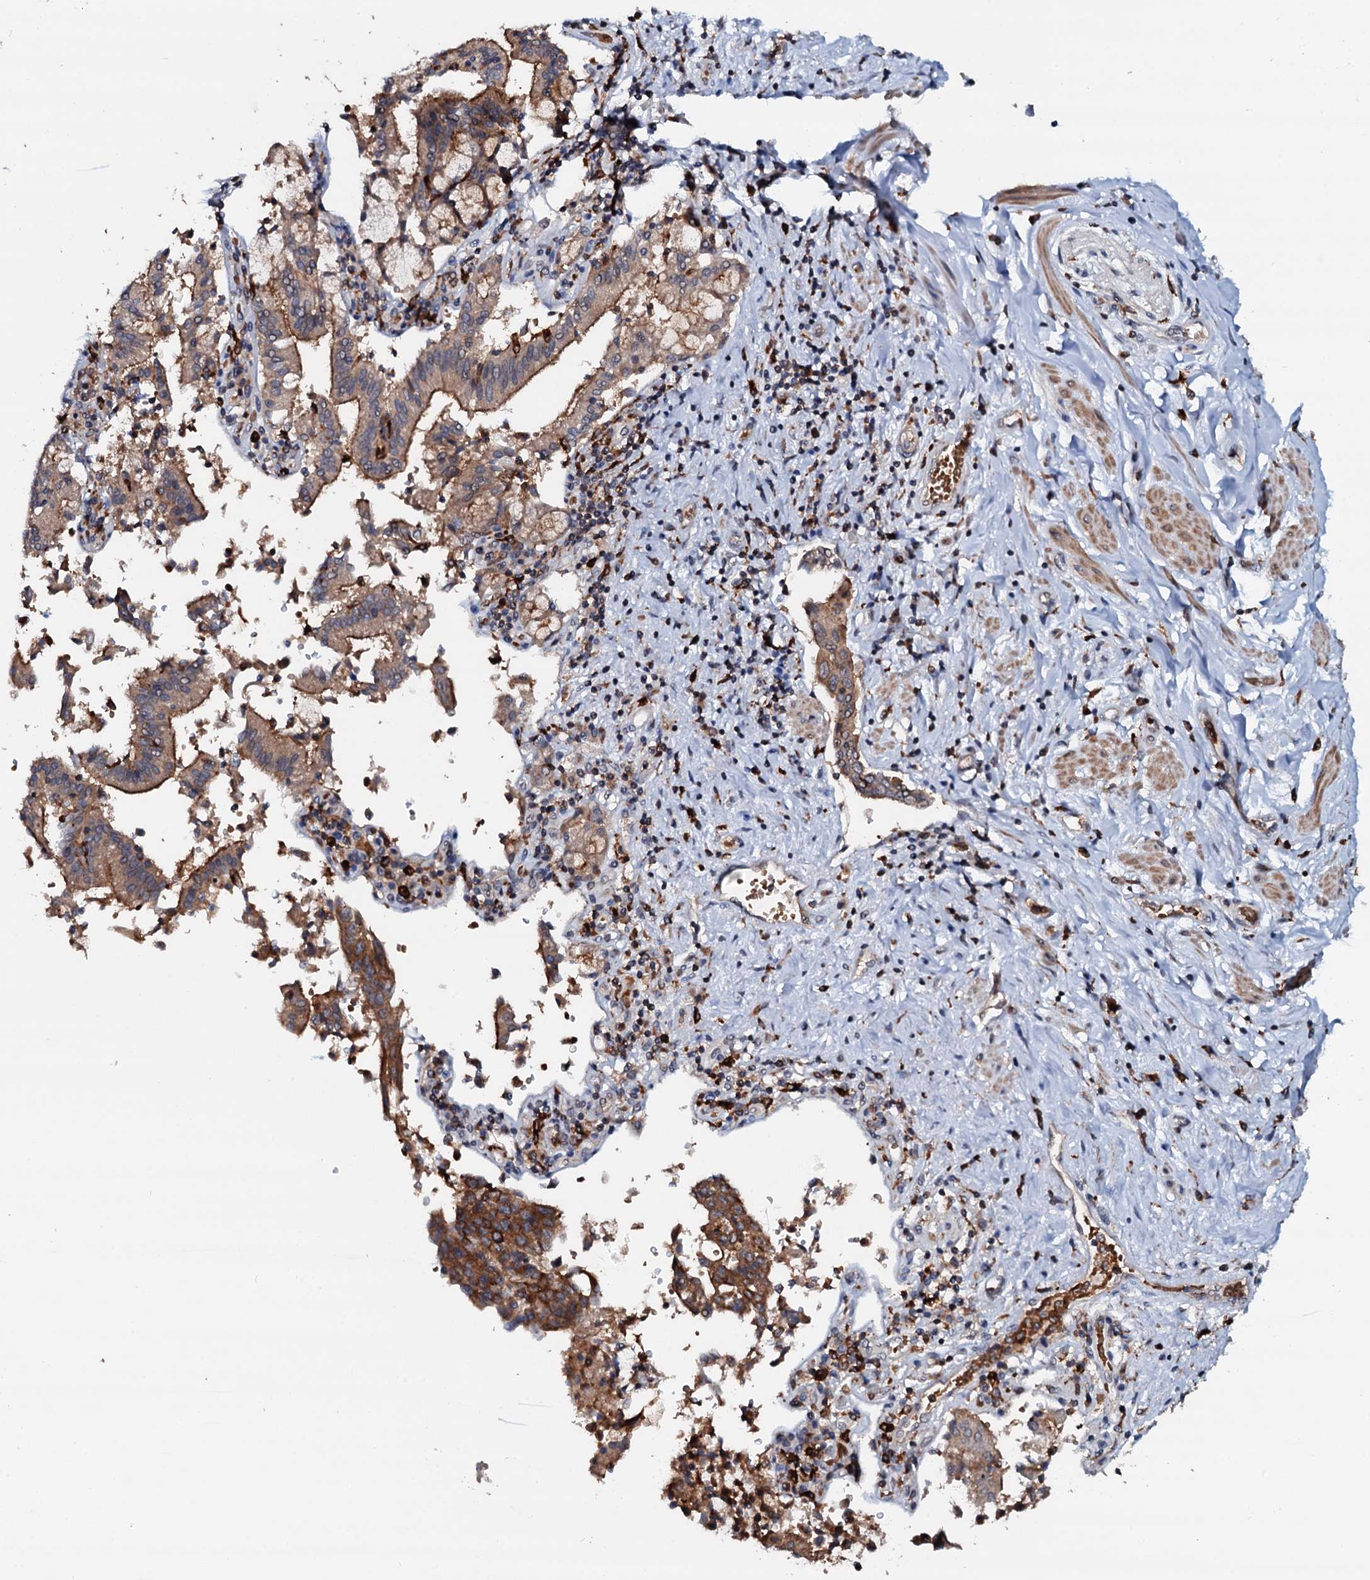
{"staining": {"intensity": "moderate", "quantity": ">75%", "location": "cytoplasmic/membranous"}, "tissue": "pancreatic cancer", "cell_type": "Tumor cells", "image_type": "cancer", "snomed": [{"axis": "morphology", "description": "Adenocarcinoma, NOS"}, {"axis": "topography", "description": "Pancreas"}], "caption": "Pancreatic adenocarcinoma stained with DAB immunohistochemistry (IHC) exhibits medium levels of moderate cytoplasmic/membranous expression in approximately >75% of tumor cells.", "gene": "VAMP8", "patient": {"sex": "male", "age": 46}}